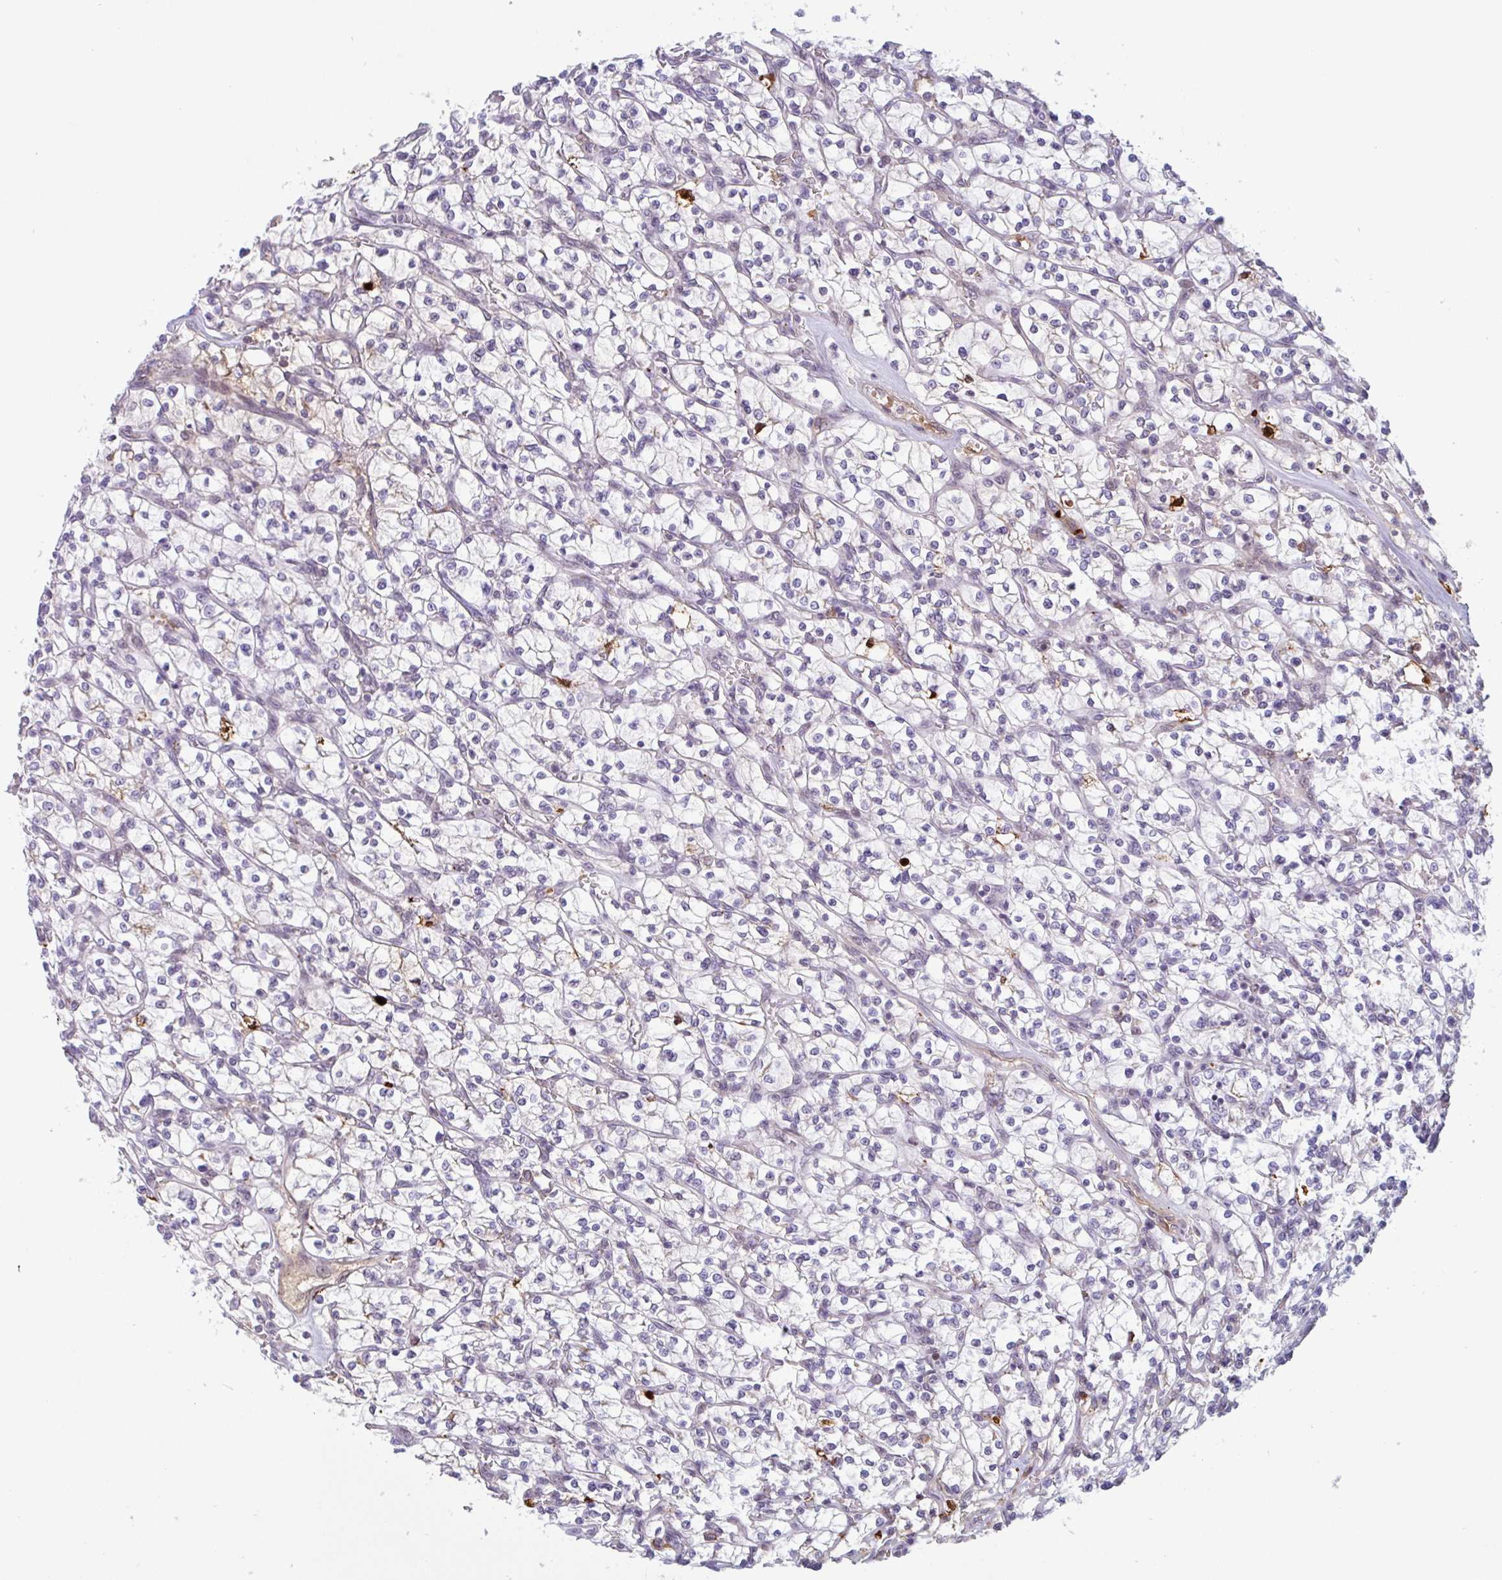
{"staining": {"intensity": "weak", "quantity": "<25%", "location": "cytoplasmic/membranous"}, "tissue": "renal cancer", "cell_type": "Tumor cells", "image_type": "cancer", "snomed": [{"axis": "morphology", "description": "Adenocarcinoma, NOS"}, {"axis": "topography", "description": "Kidney"}], "caption": "Human renal cancer stained for a protein using IHC reveals no expression in tumor cells.", "gene": "PLG", "patient": {"sex": "female", "age": 64}}